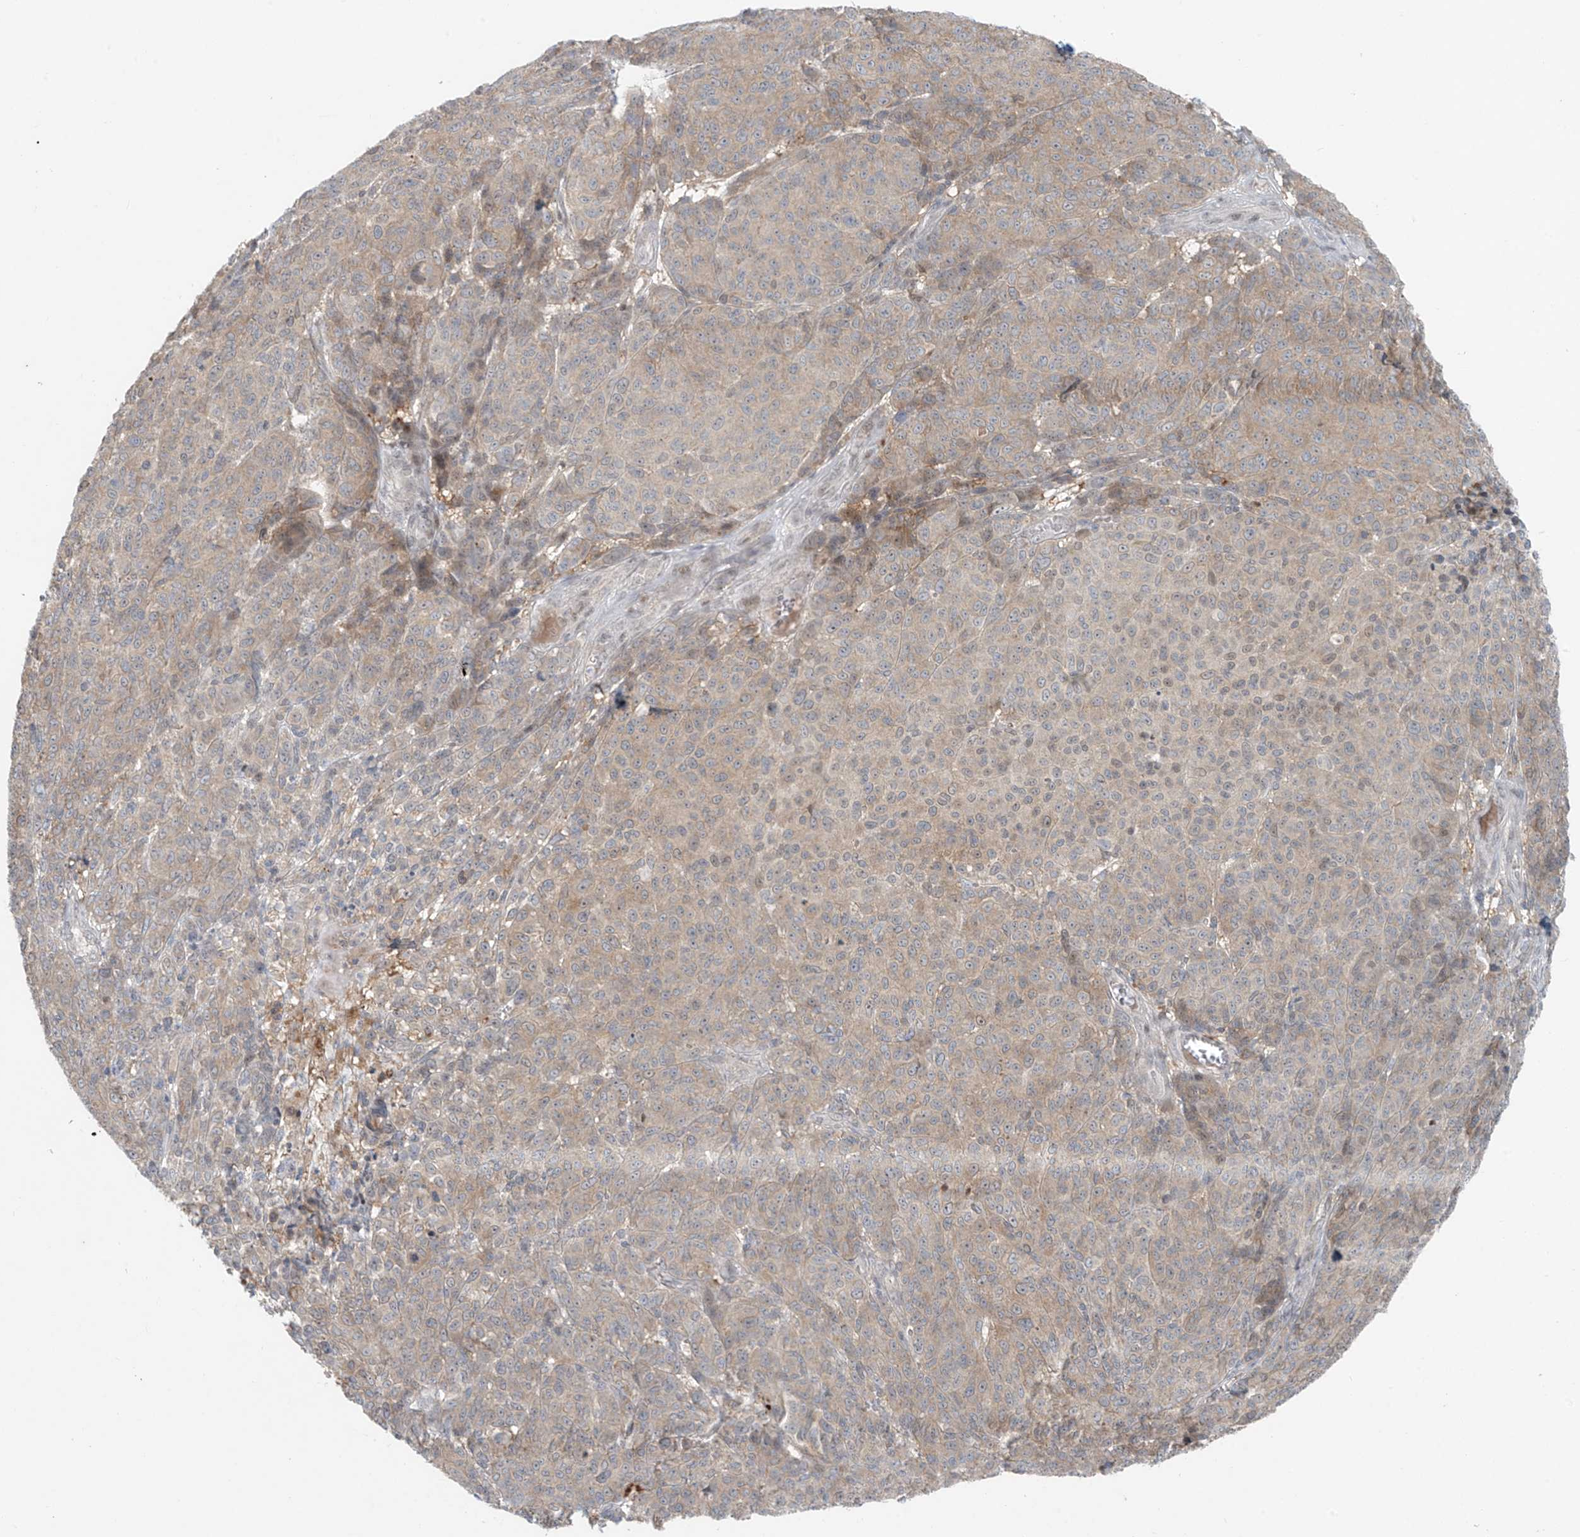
{"staining": {"intensity": "weak", "quantity": "25%-75%", "location": "cytoplasmic/membranous"}, "tissue": "melanoma", "cell_type": "Tumor cells", "image_type": "cancer", "snomed": [{"axis": "morphology", "description": "Malignant melanoma, NOS"}, {"axis": "topography", "description": "Skin"}], "caption": "Immunohistochemical staining of malignant melanoma reveals low levels of weak cytoplasmic/membranous staining in approximately 25%-75% of tumor cells.", "gene": "PPAT", "patient": {"sex": "male", "age": 49}}